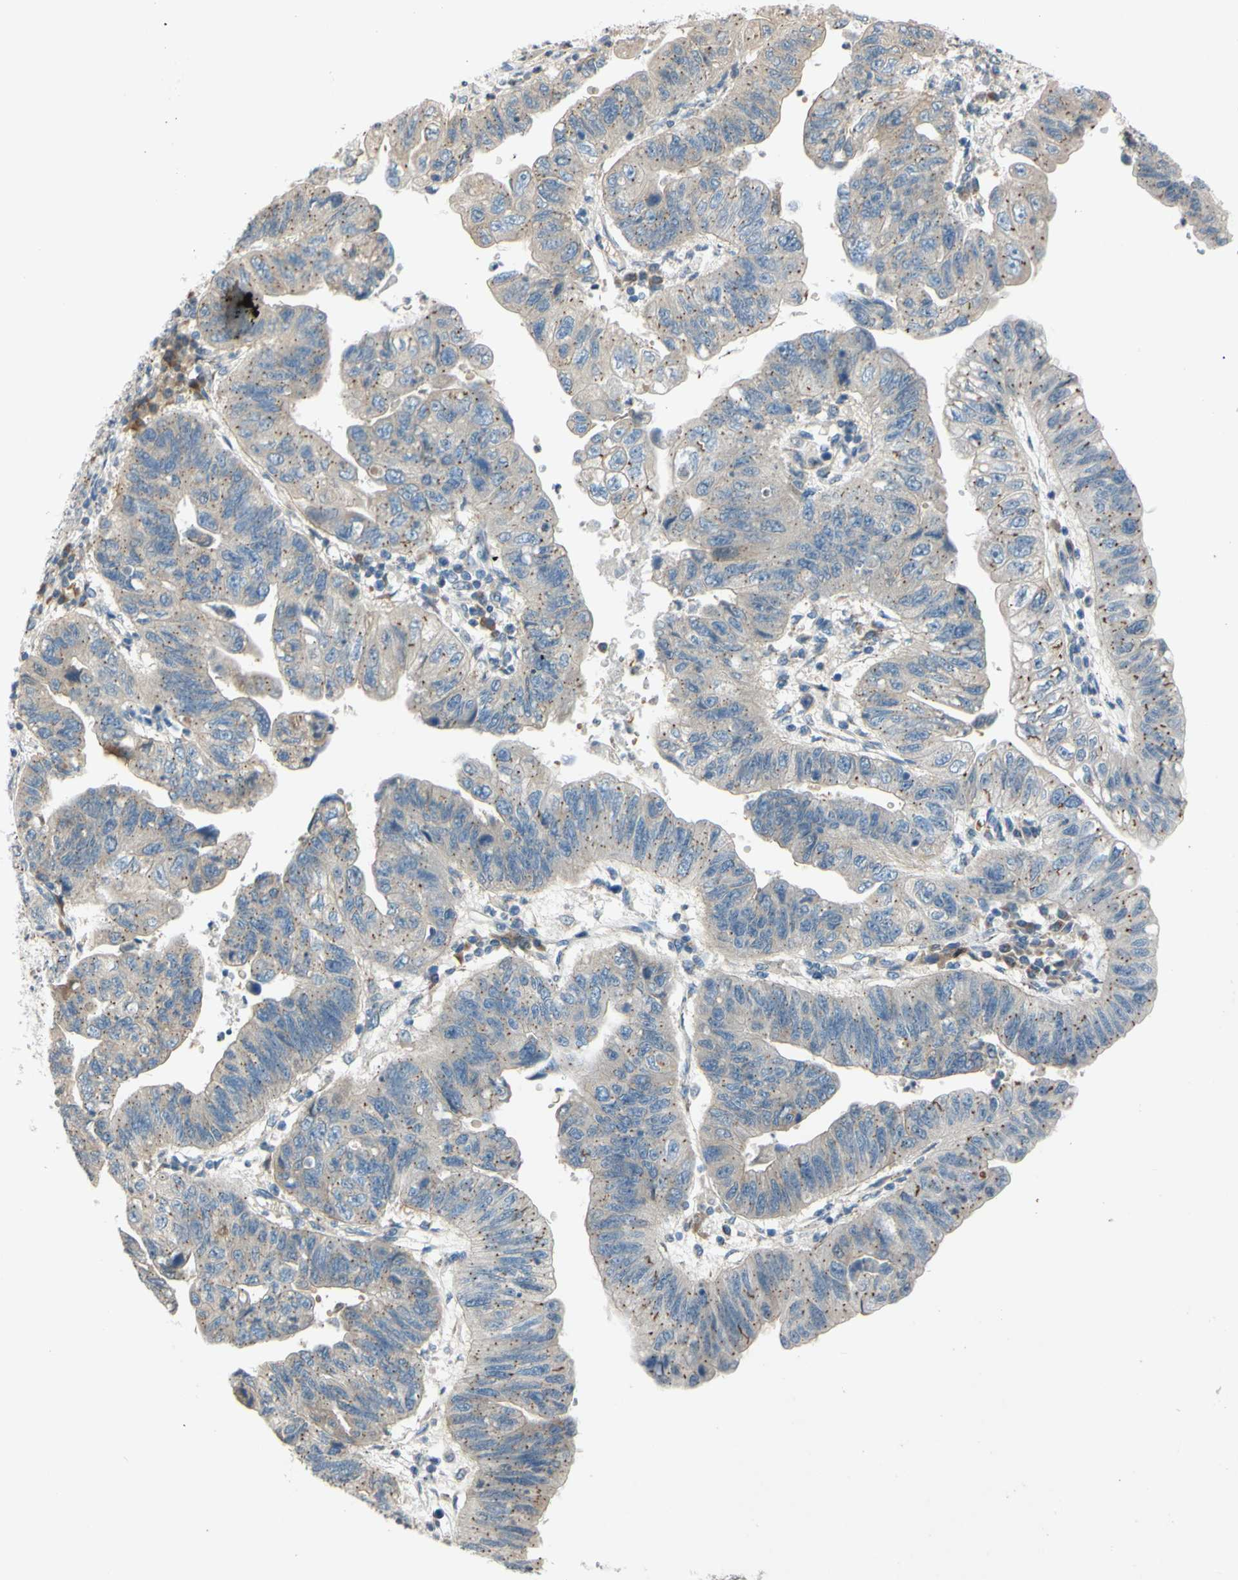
{"staining": {"intensity": "weak", "quantity": ">75%", "location": "cytoplasmic/membranous"}, "tissue": "stomach cancer", "cell_type": "Tumor cells", "image_type": "cancer", "snomed": [{"axis": "morphology", "description": "Adenocarcinoma, NOS"}, {"axis": "topography", "description": "Stomach"}], "caption": "Stomach cancer stained with a protein marker shows weak staining in tumor cells.", "gene": "ADD2", "patient": {"sex": "male", "age": 59}}